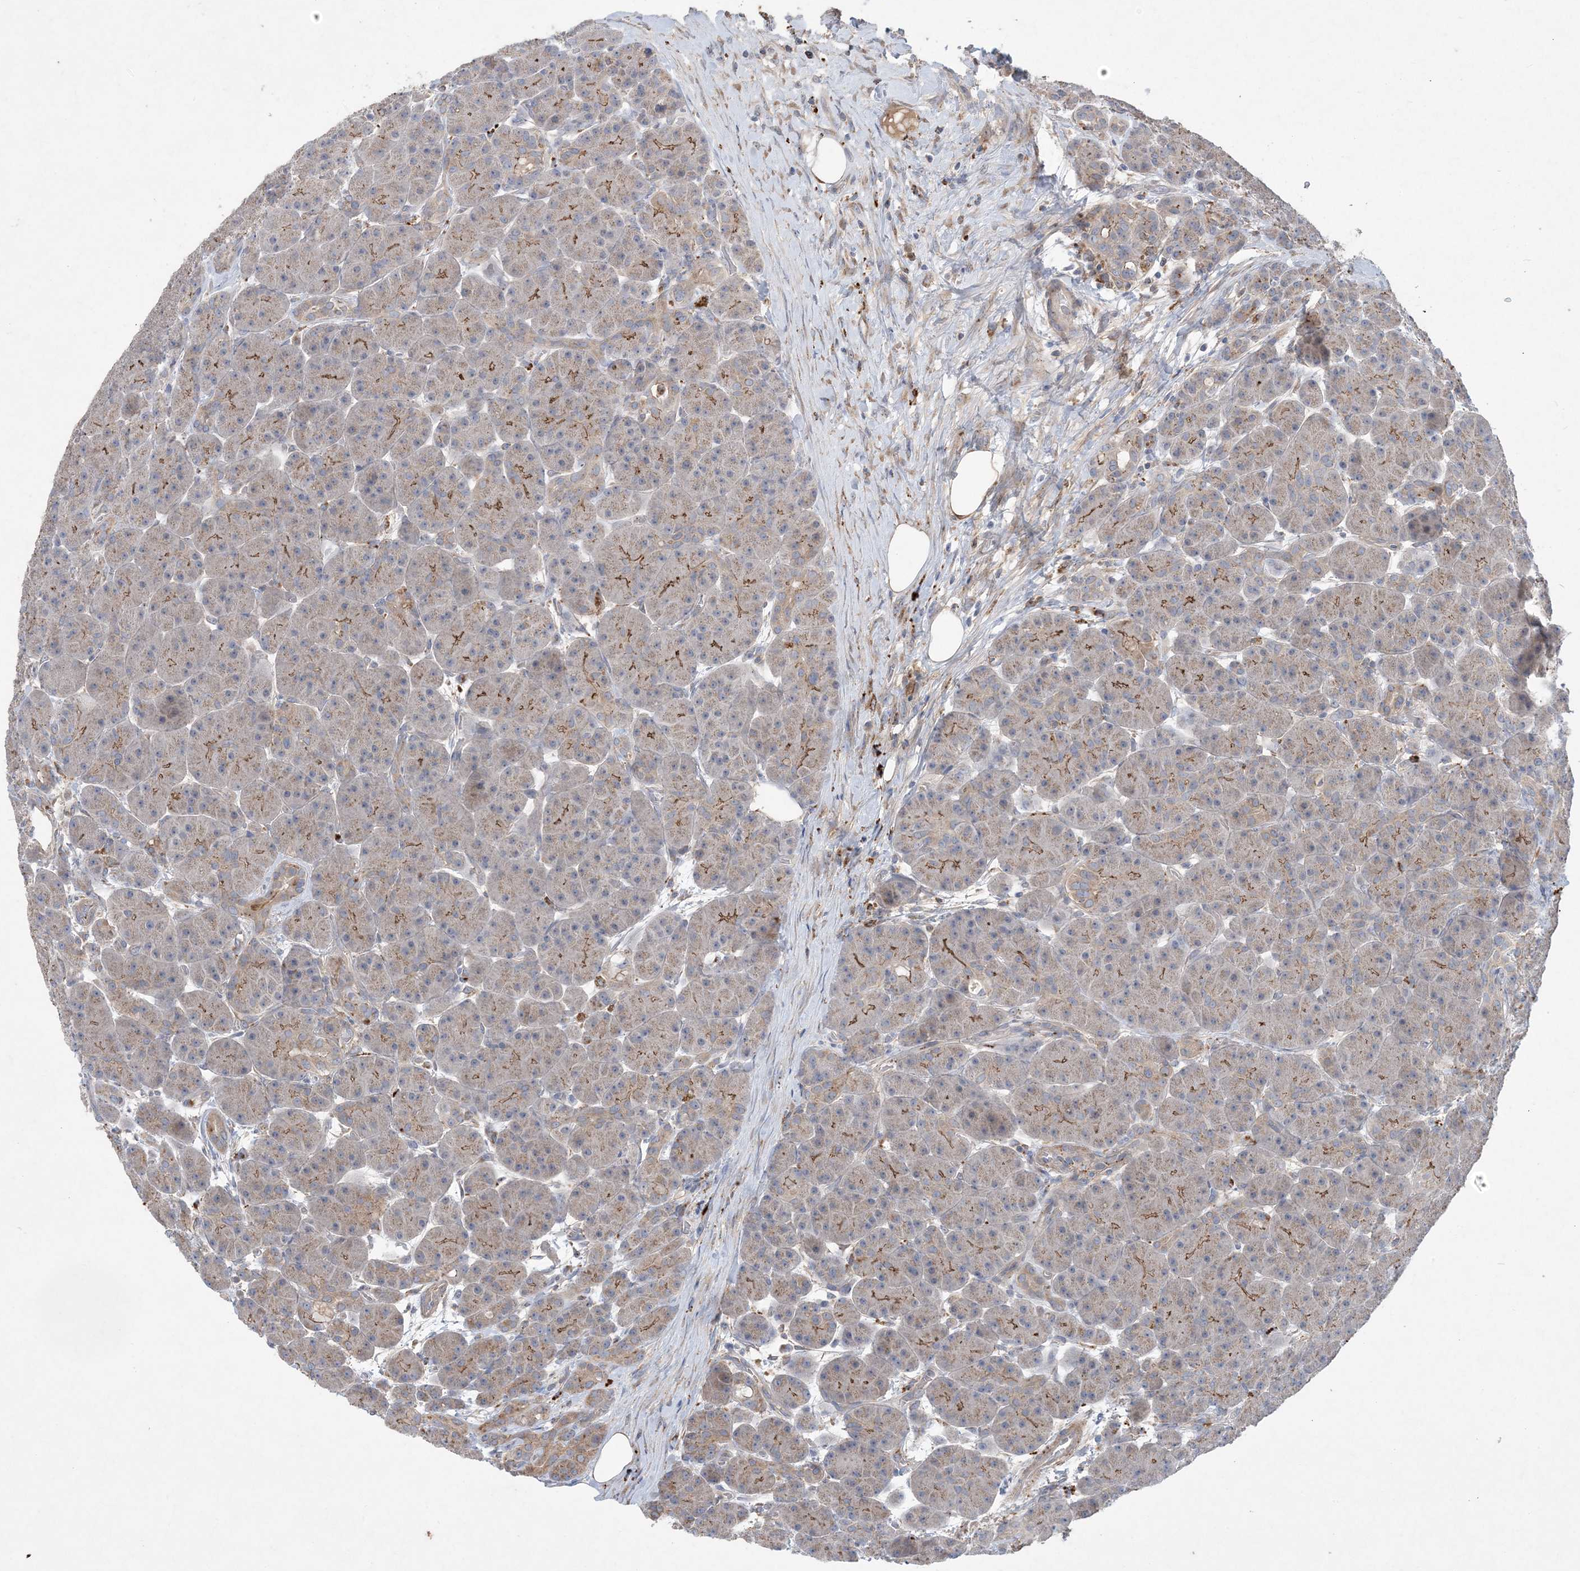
{"staining": {"intensity": "moderate", "quantity": "<25%", "location": "cytoplasmic/membranous"}, "tissue": "pancreas", "cell_type": "Exocrine glandular cells", "image_type": "normal", "snomed": [{"axis": "morphology", "description": "Normal tissue, NOS"}, {"axis": "topography", "description": "Pancreas"}], "caption": "A photomicrograph of pancreas stained for a protein exhibits moderate cytoplasmic/membranous brown staining in exocrine glandular cells. The protein of interest is stained brown, and the nuclei are stained in blue (DAB (3,3'-diaminobenzidine) IHC with brightfield microscopy, high magnification).", "gene": "MASP2", "patient": {"sex": "male", "age": 63}}